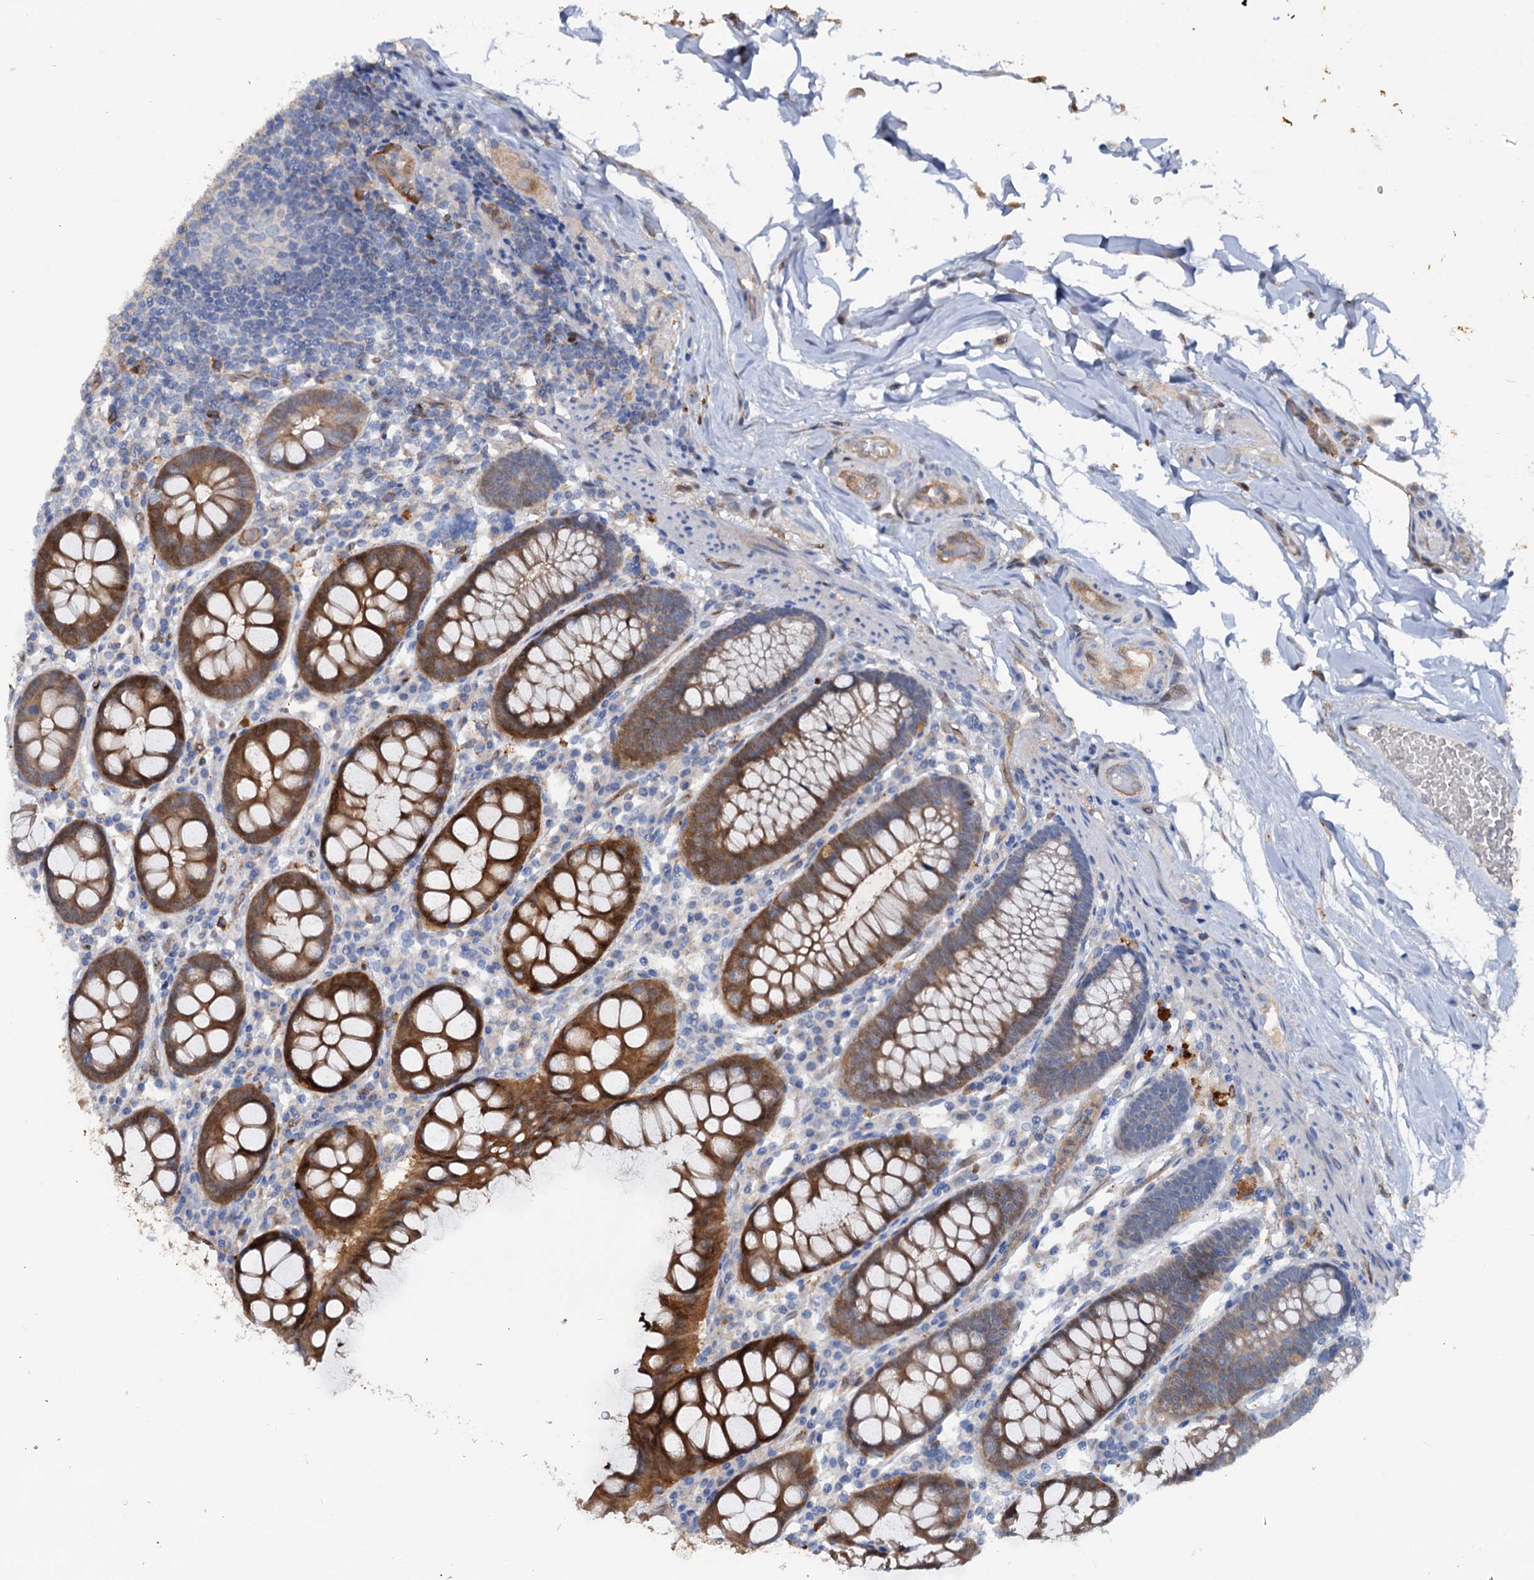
{"staining": {"intensity": "strong", "quantity": "<25%", "location": "cytoplasmic/membranous"}, "tissue": "colon", "cell_type": "Endothelial cells", "image_type": "normal", "snomed": [{"axis": "morphology", "description": "Normal tissue, NOS"}, {"axis": "topography", "description": "Colon"}], "caption": "Normal colon was stained to show a protein in brown. There is medium levels of strong cytoplasmic/membranous positivity in approximately <25% of endothelial cells.", "gene": "IL17RD", "patient": {"sex": "female", "age": 79}}